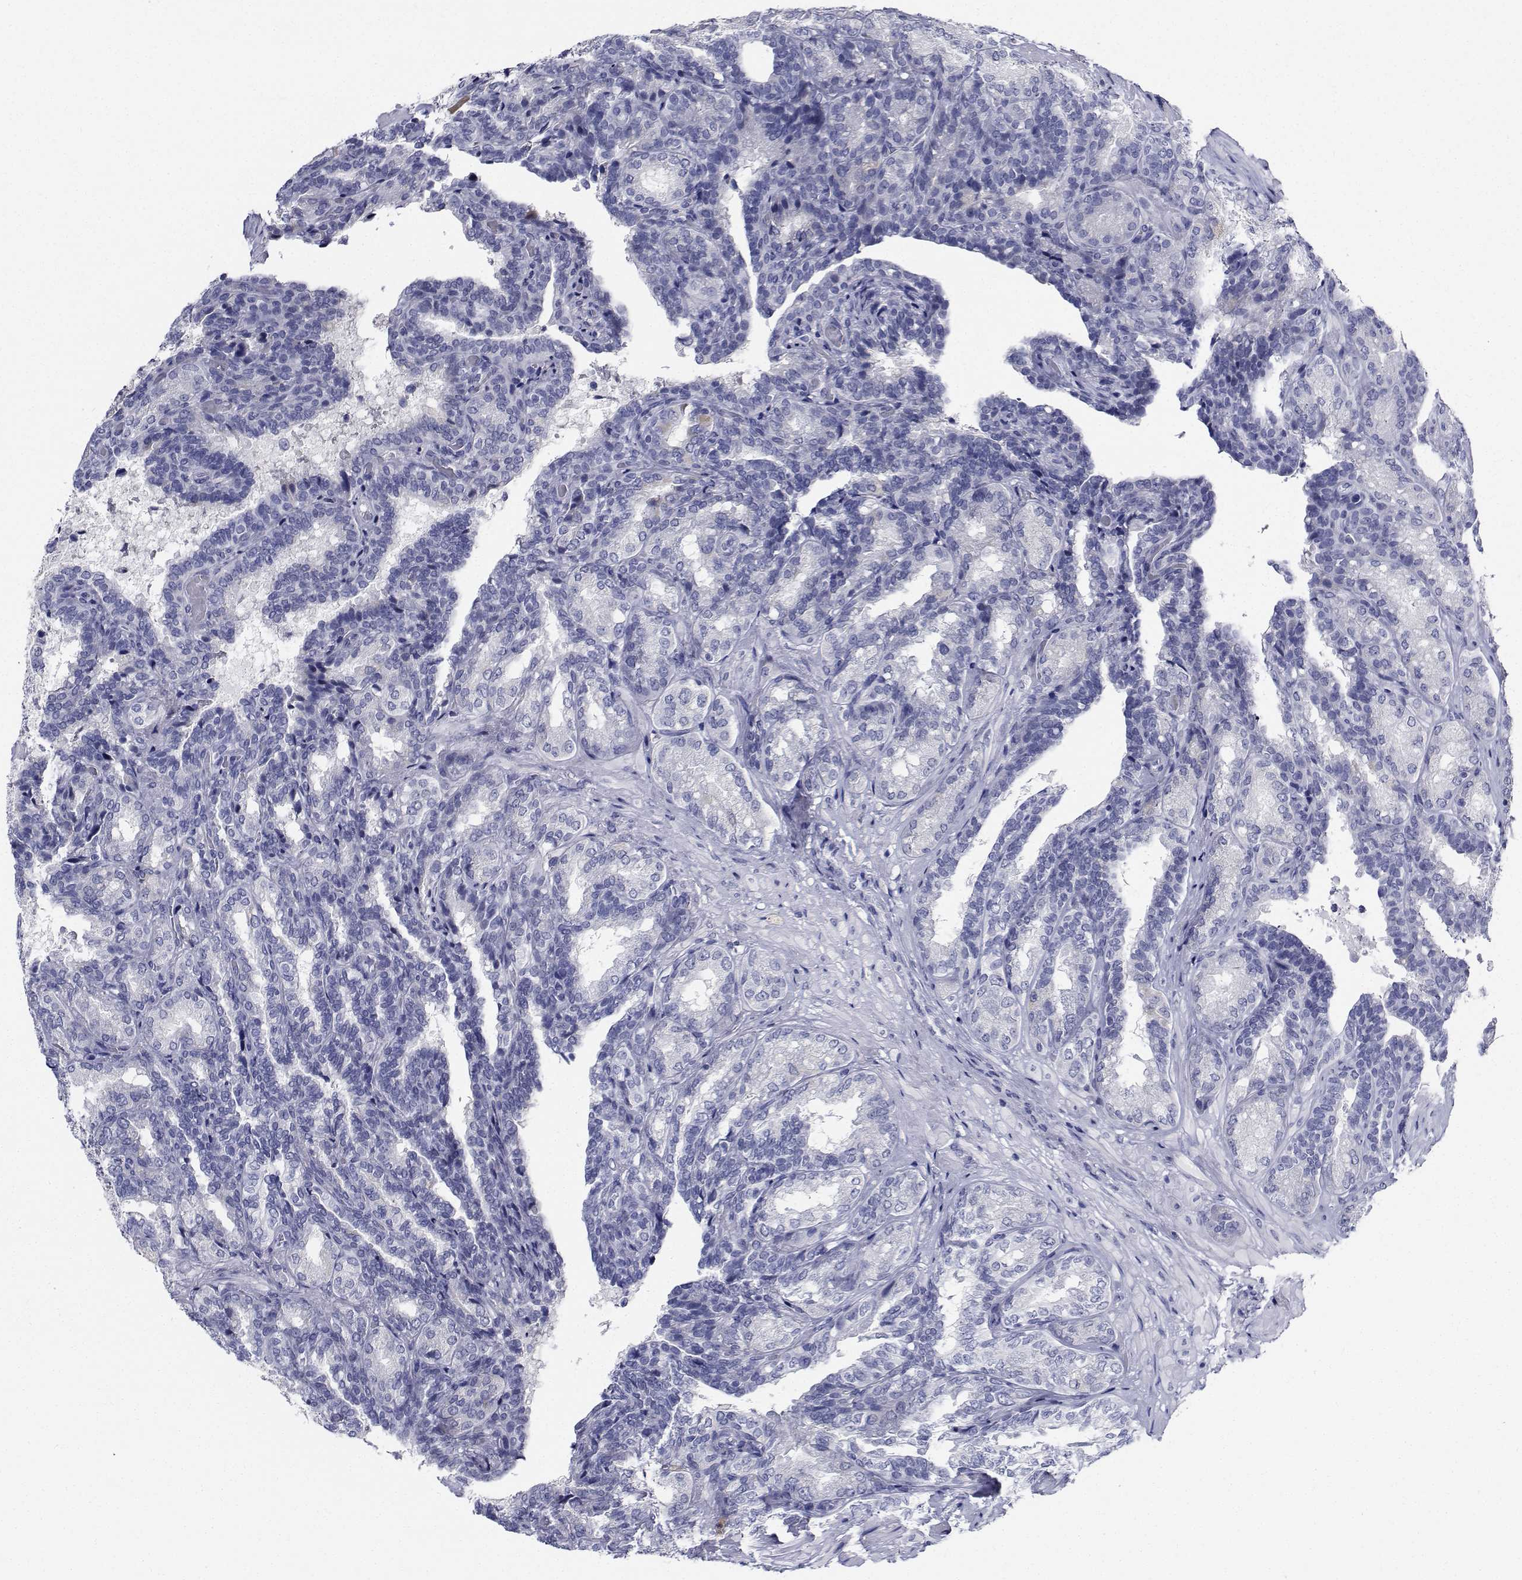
{"staining": {"intensity": "negative", "quantity": "none", "location": "none"}, "tissue": "seminal vesicle", "cell_type": "Glandular cells", "image_type": "normal", "snomed": [{"axis": "morphology", "description": "Normal tissue, NOS"}, {"axis": "topography", "description": "Seminal veicle"}], "caption": "The immunohistochemistry (IHC) photomicrograph has no significant positivity in glandular cells of seminal vesicle. (DAB (3,3'-diaminobenzidine) immunohistochemistry (IHC), high magnification).", "gene": "PLXNA4", "patient": {"sex": "male", "age": 68}}